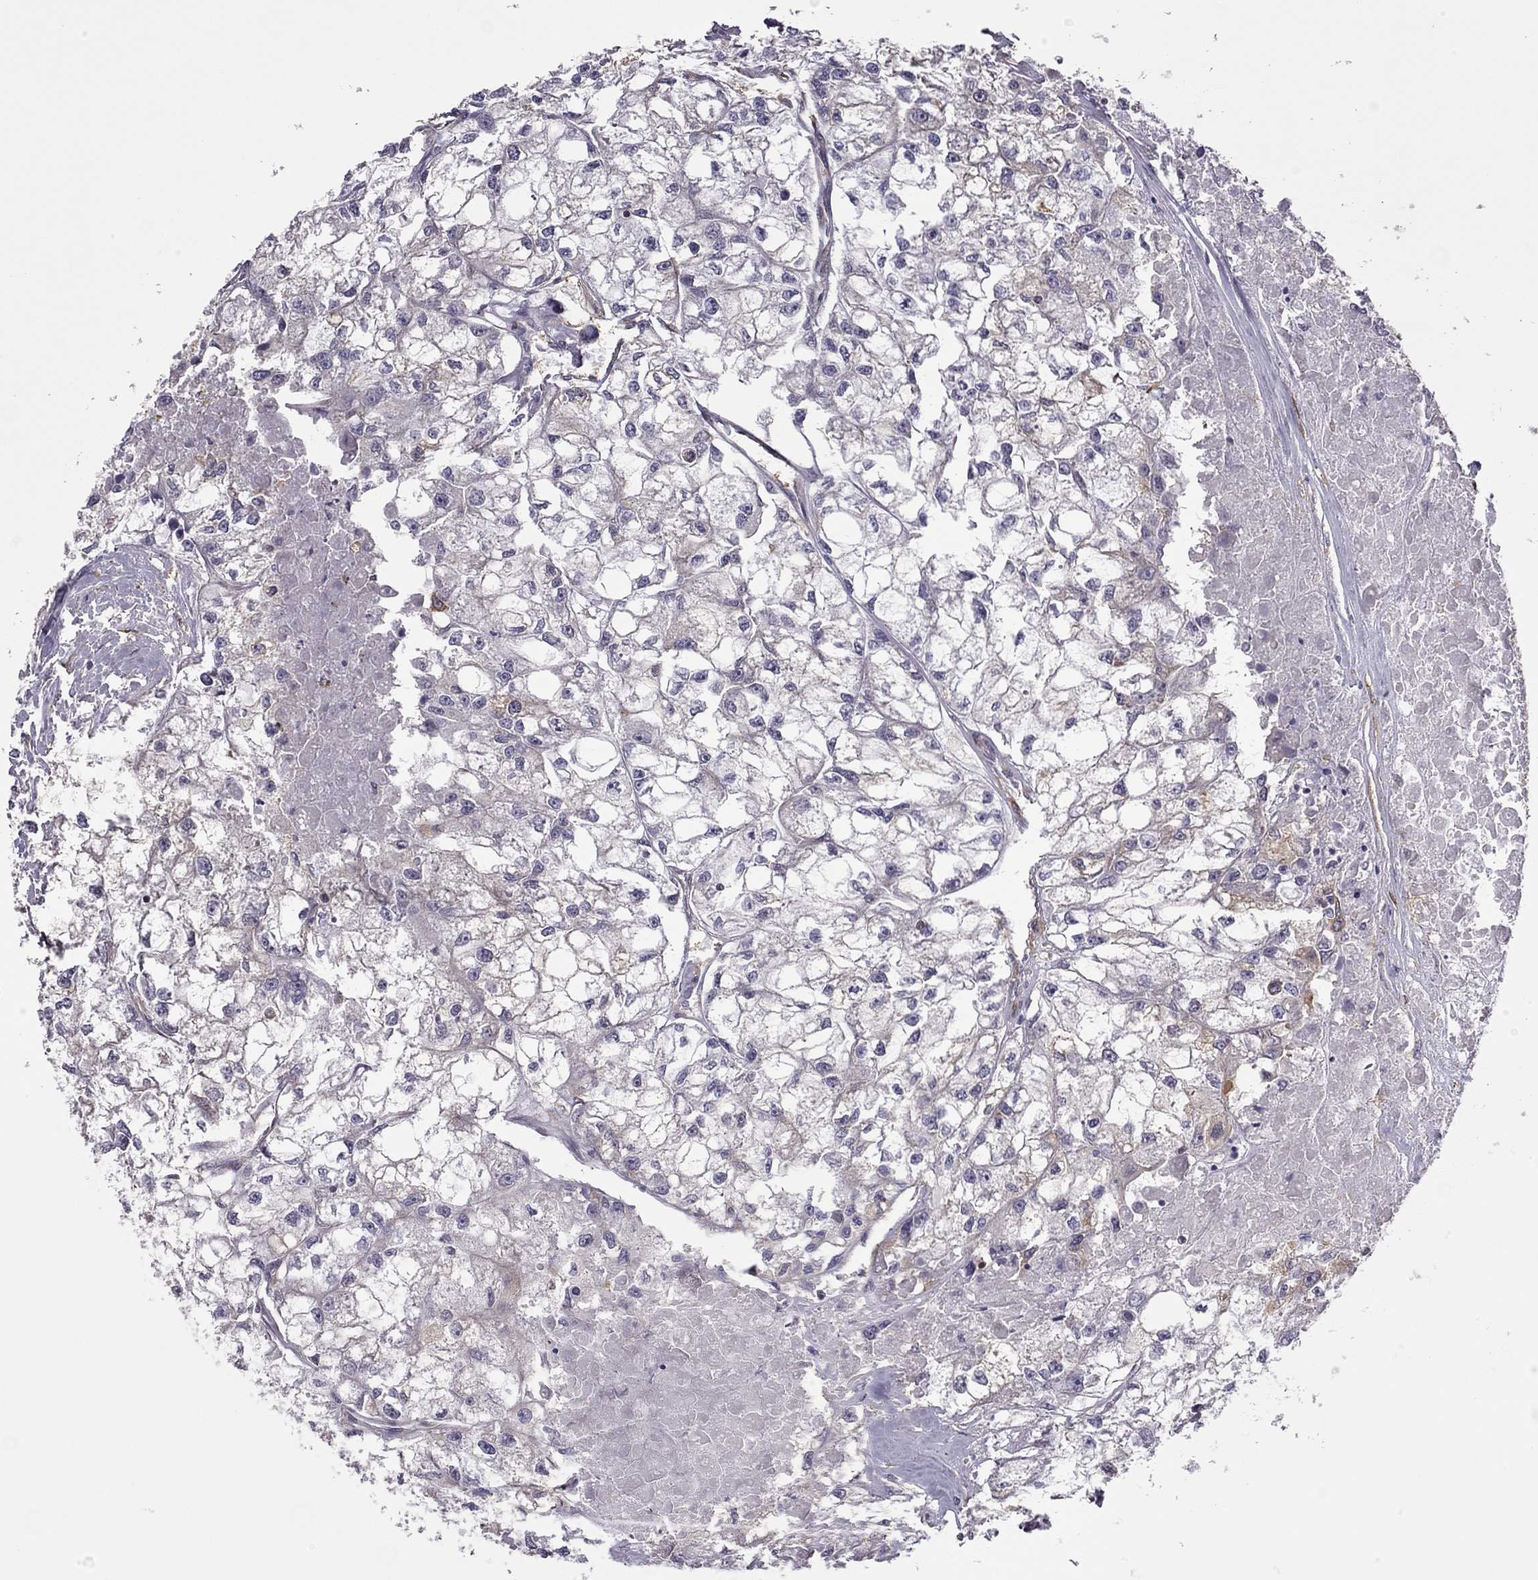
{"staining": {"intensity": "moderate", "quantity": "<25%", "location": "cytoplasmic/membranous"}, "tissue": "renal cancer", "cell_type": "Tumor cells", "image_type": "cancer", "snomed": [{"axis": "morphology", "description": "Adenocarcinoma, NOS"}, {"axis": "topography", "description": "Kidney"}], "caption": "Adenocarcinoma (renal) stained with a brown dye displays moderate cytoplasmic/membranous positive staining in about <25% of tumor cells.", "gene": "MAP4", "patient": {"sex": "male", "age": 56}}